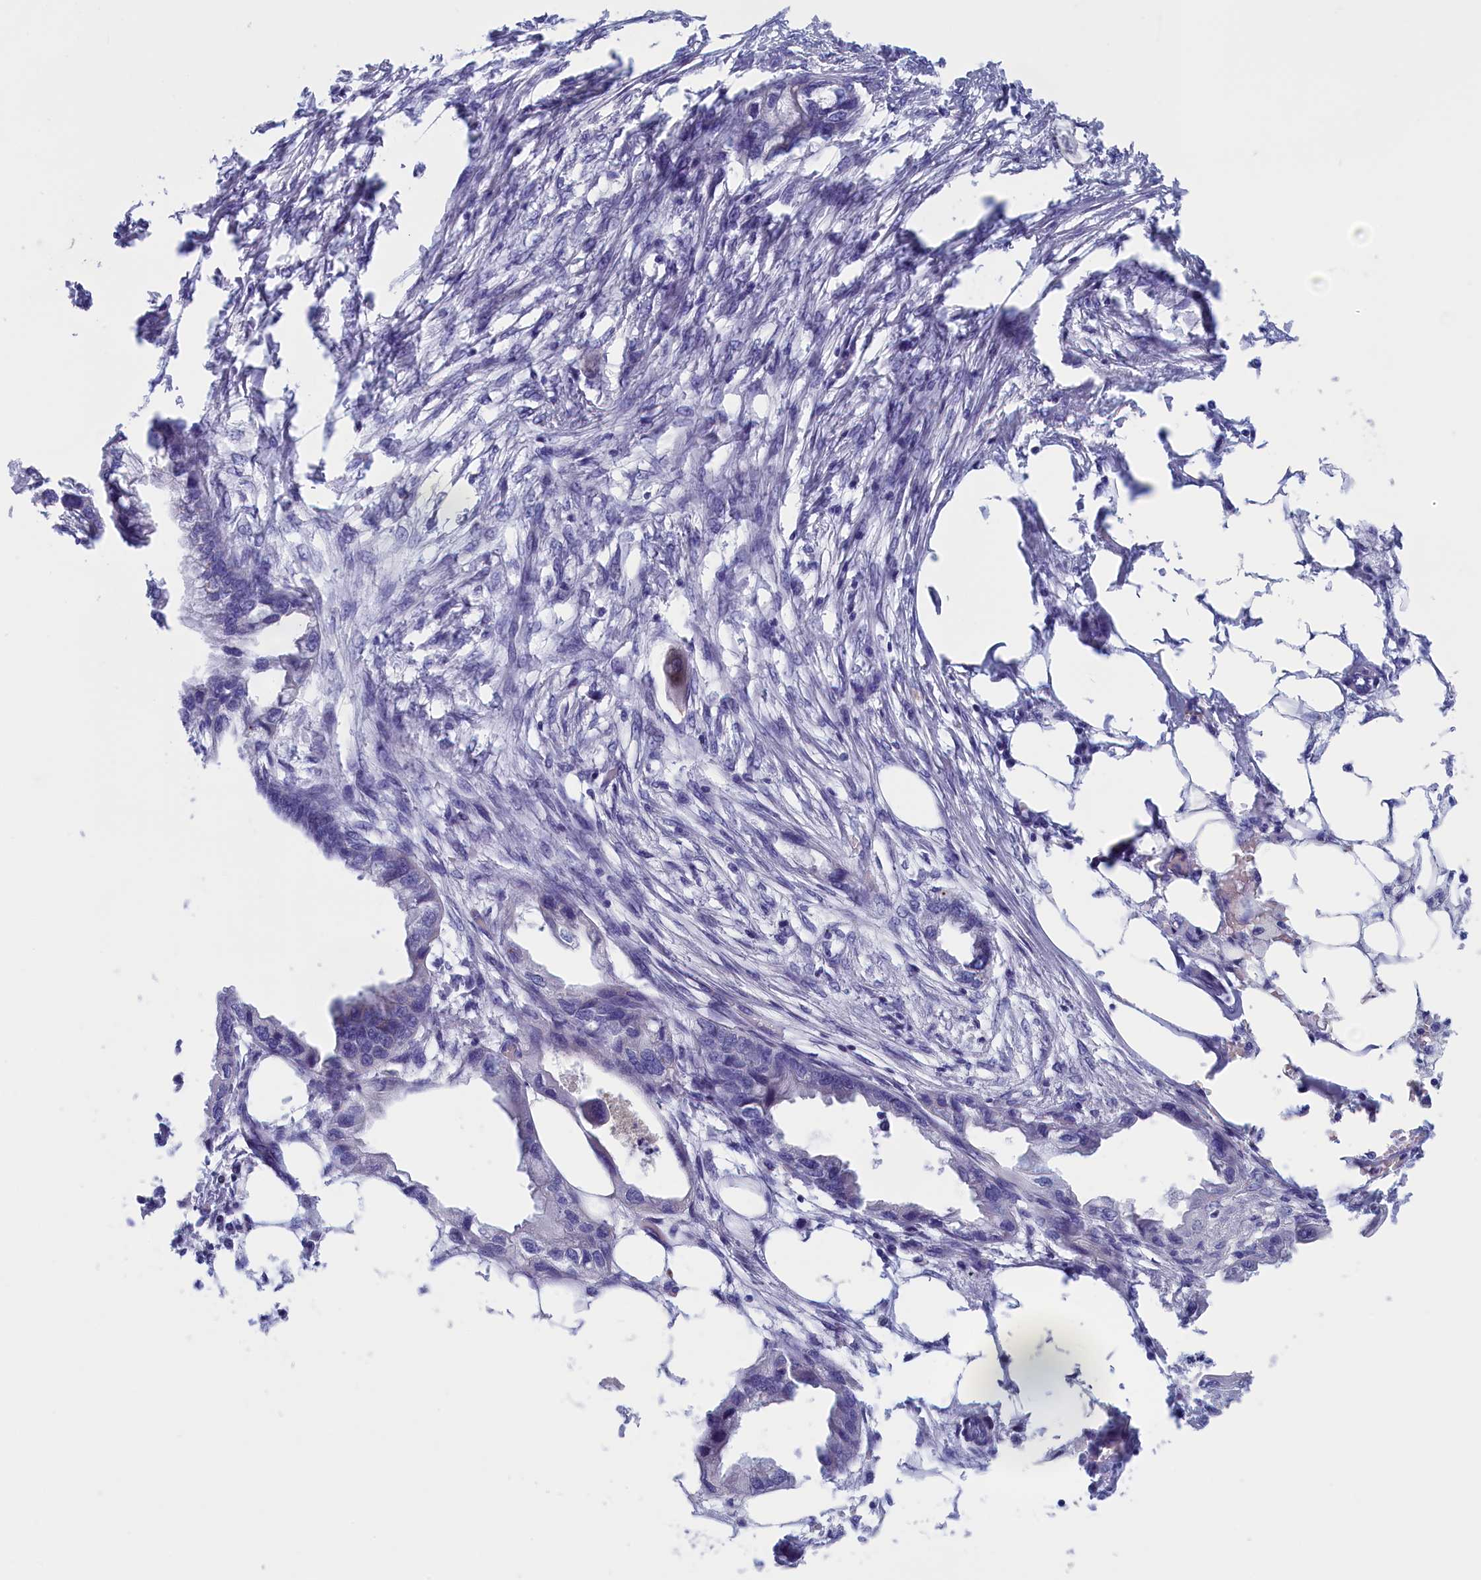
{"staining": {"intensity": "negative", "quantity": "none", "location": "none"}, "tissue": "endometrial cancer", "cell_type": "Tumor cells", "image_type": "cancer", "snomed": [{"axis": "morphology", "description": "Adenocarcinoma, NOS"}, {"axis": "morphology", "description": "Adenocarcinoma, metastatic, NOS"}, {"axis": "topography", "description": "Adipose tissue"}, {"axis": "topography", "description": "Endometrium"}], "caption": "Immunohistochemical staining of metastatic adenocarcinoma (endometrial) reveals no significant positivity in tumor cells.", "gene": "ANKRD2", "patient": {"sex": "female", "age": 67}}